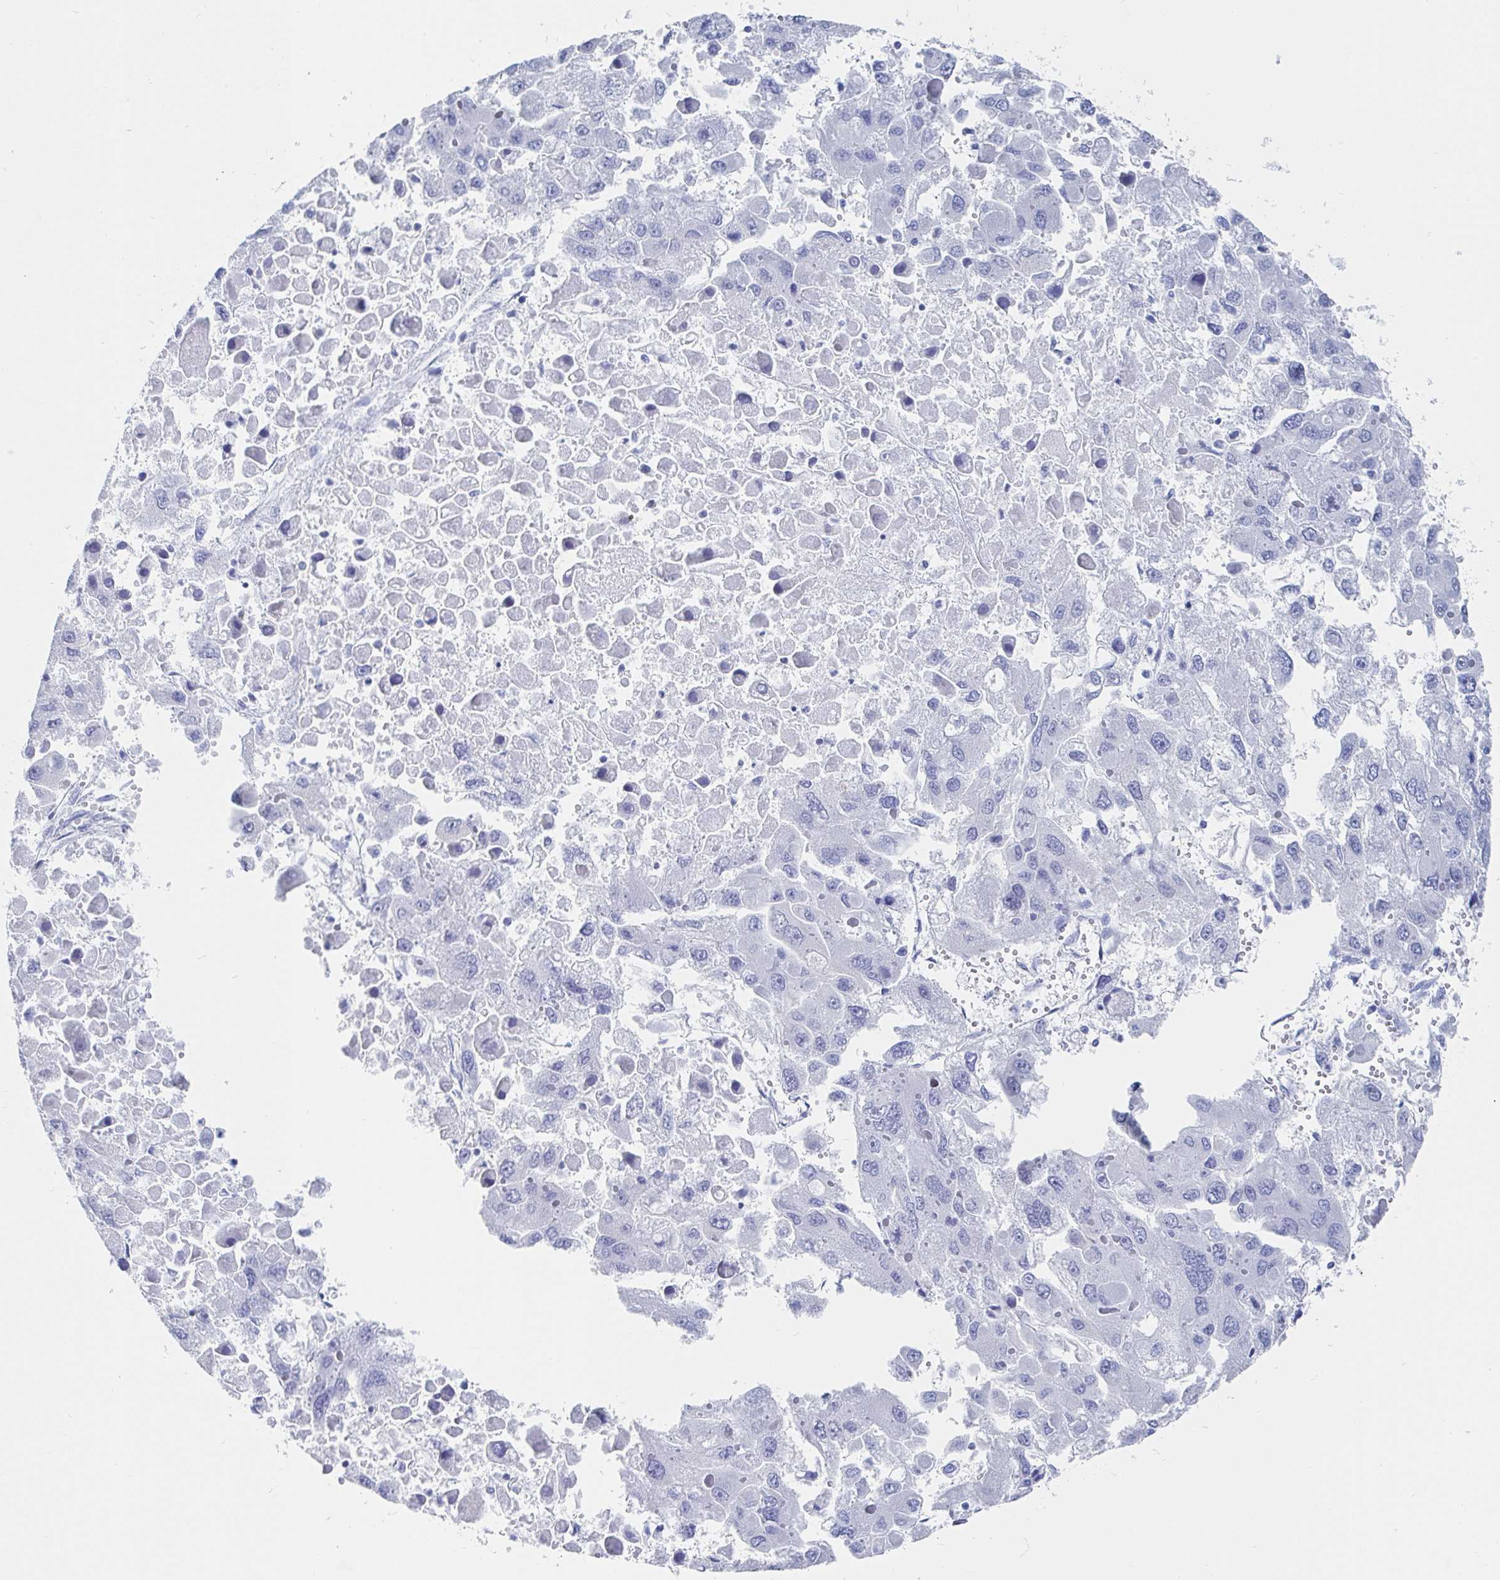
{"staining": {"intensity": "negative", "quantity": "none", "location": "none"}, "tissue": "liver cancer", "cell_type": "Tumor cells", "image_type": "cancer", "snomed": [{"axis": "morphology", "description": "Carcinoma, Hepatocellular, NOS"}, {"axis": "topography", "description": "Liver"}], "caption": "The image shows no staining of tumor cells in hepatocellular carcinoma (liver).", "gene": "PACSIN1", "patient": {"sex": "female", "age": 41}}